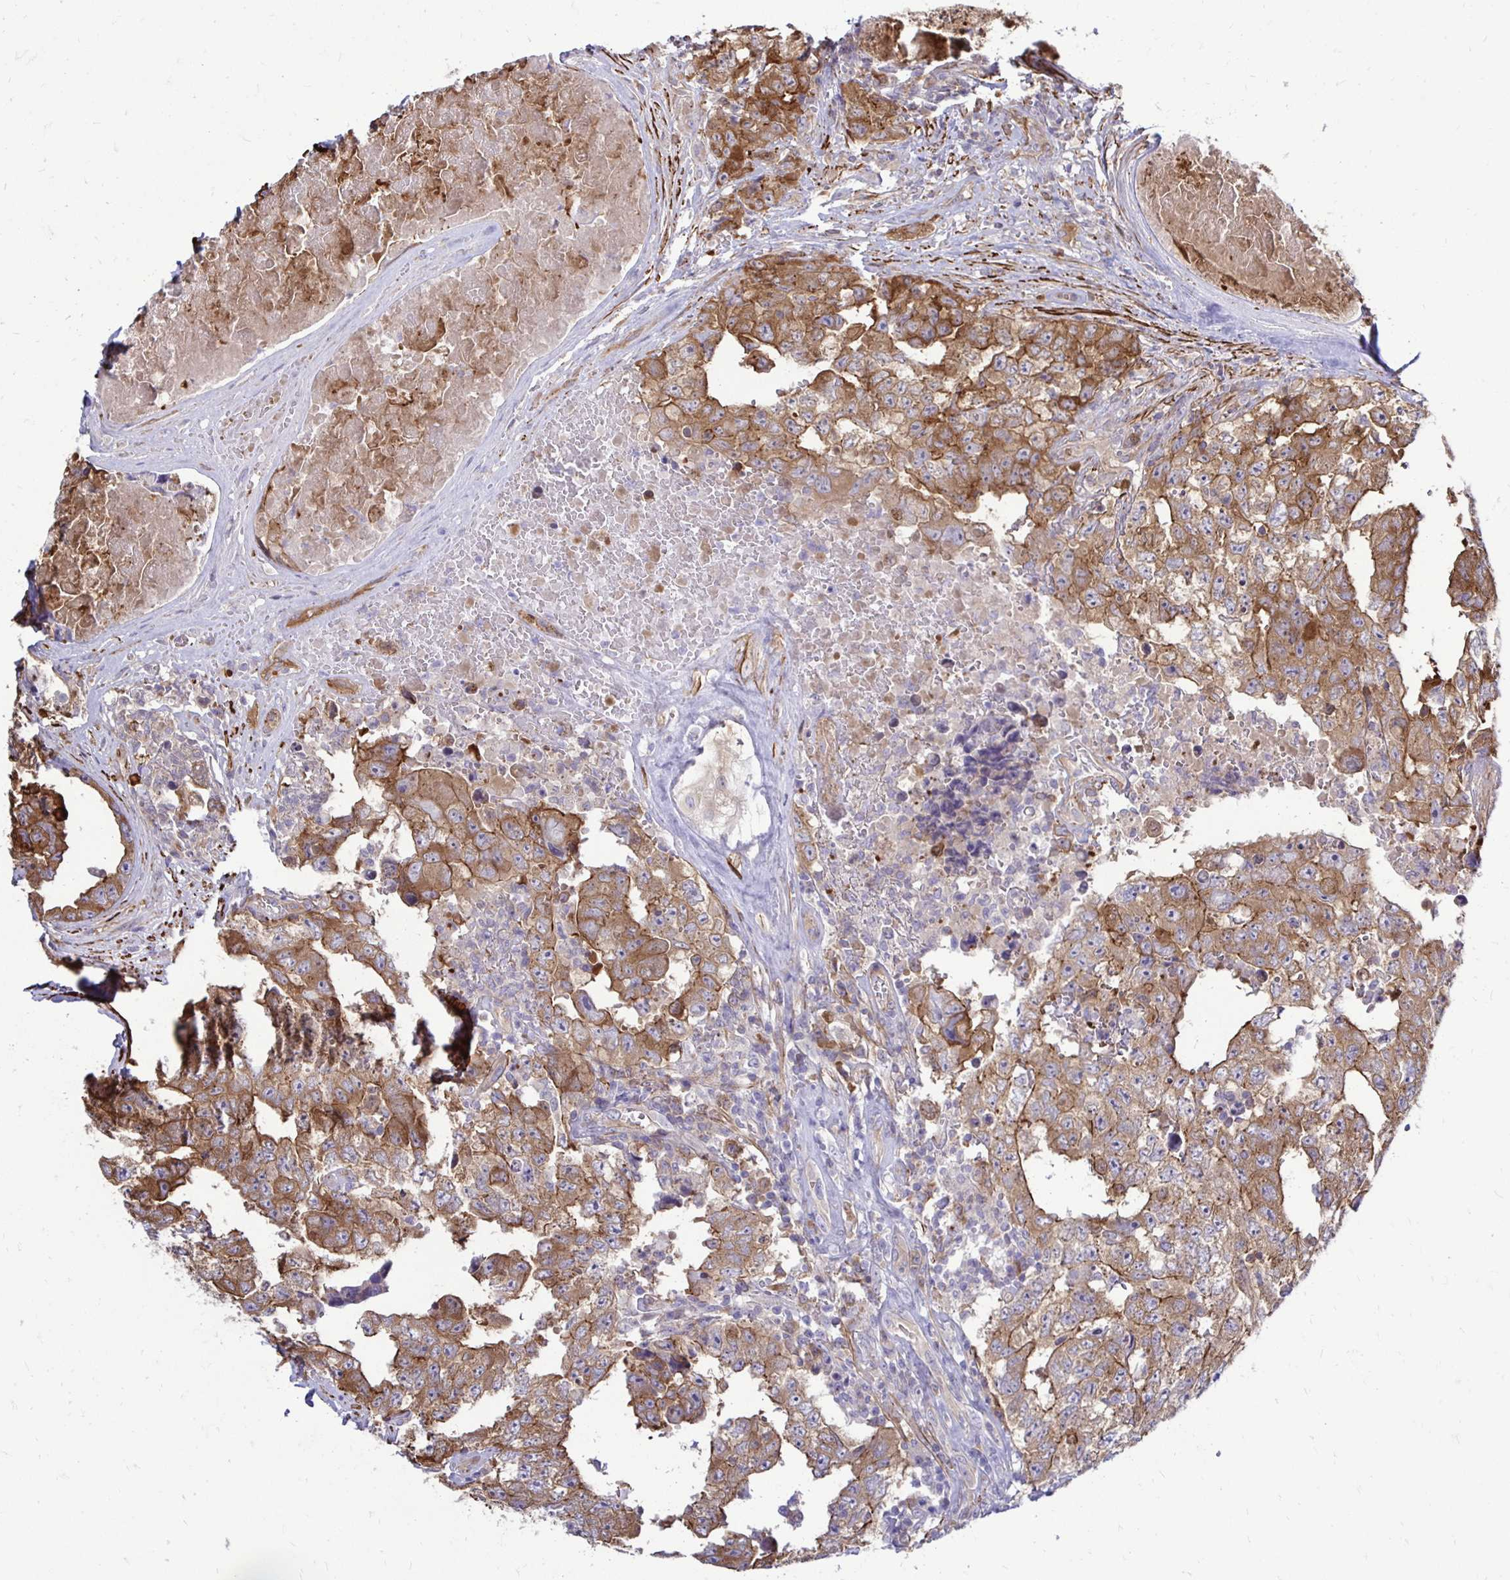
{"staining": {"intensity": "moderate", "quantity": ">75%", "location": "cytoplasmic/membranous"}, "tissue": "testis cancer", "cell_type": "Tumor cells", "image_type": "cancer", "snomed": [{"axis": "morphology", "description": "Normal tissue, NOS"}, {"axis": "morphology", "description": "Carcinoma, Embryonal, NOS"}, {"axis": "topography", "description": "Testis"}, {"axis": "topography", "description": "Epididymis"}], "caption": "Brown immunohistochemical staining in testis embryonal carcinoma displays moderate cytoplasmic/membranous positivity in about >75% of tumor cells.", "gene": "CTPS1", "patient": {"sex": "male", "age": 25}}